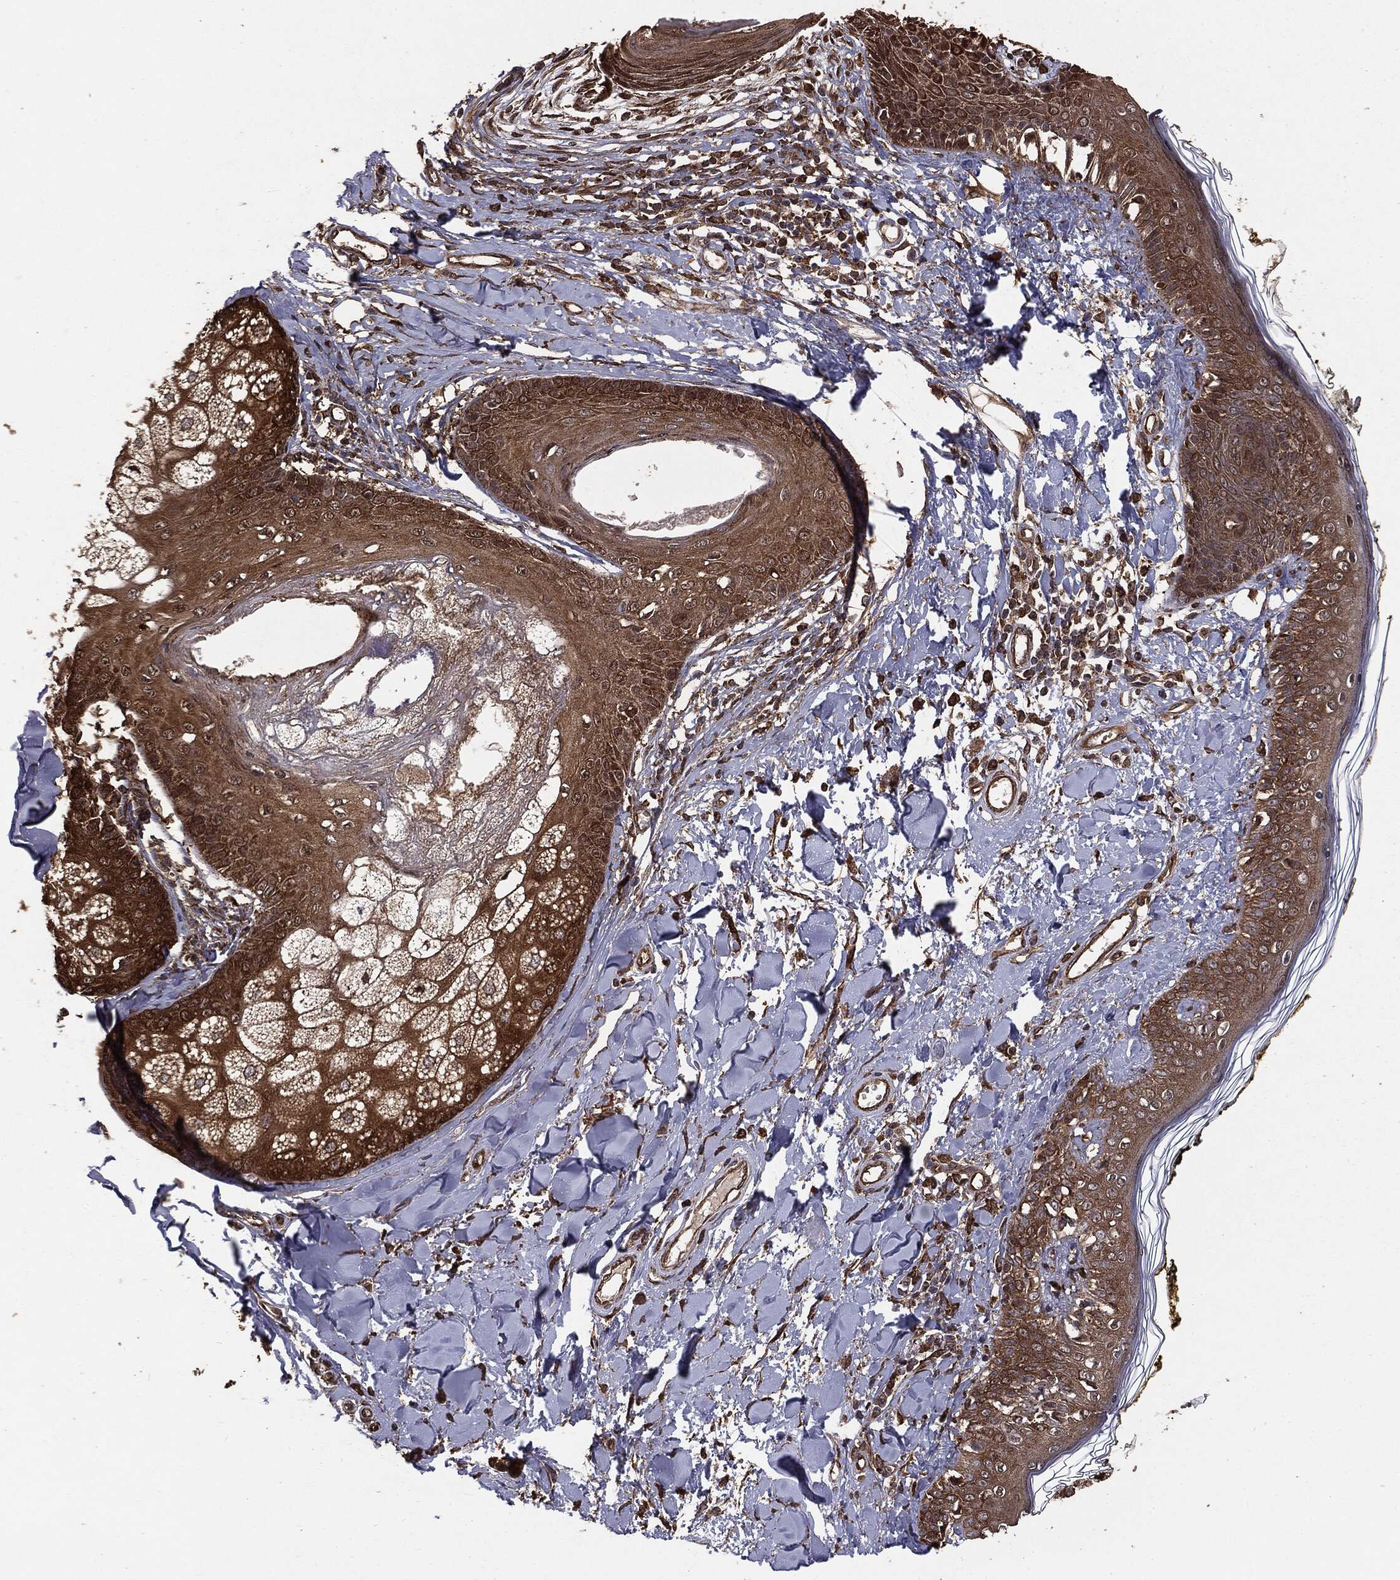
{"staining": {"intensity": "moderate", "quantity": "<25%", "location": "cytoplasmic/membranous"}, "tissue": "skin", "cell_type": "Fibroblasts", "image_type": "normal", "snomed": [{"axis": "morphology", "description": "Normal tissue, NOS"}, {"axis": "topography", "description": "Skin"}], "caption": "Immunohistochemistry micrograph of unremarkable skin: skin stained using immunohistochemistry (IHC) reveals low levels of moderate protein expression localized specifically in the cytoplasmic/membranous of fibroblasts, appearing as a cytoplasmic/membranous brown color.", "gene": "NME1", "patient": {"sex": "male", "age": 76}}